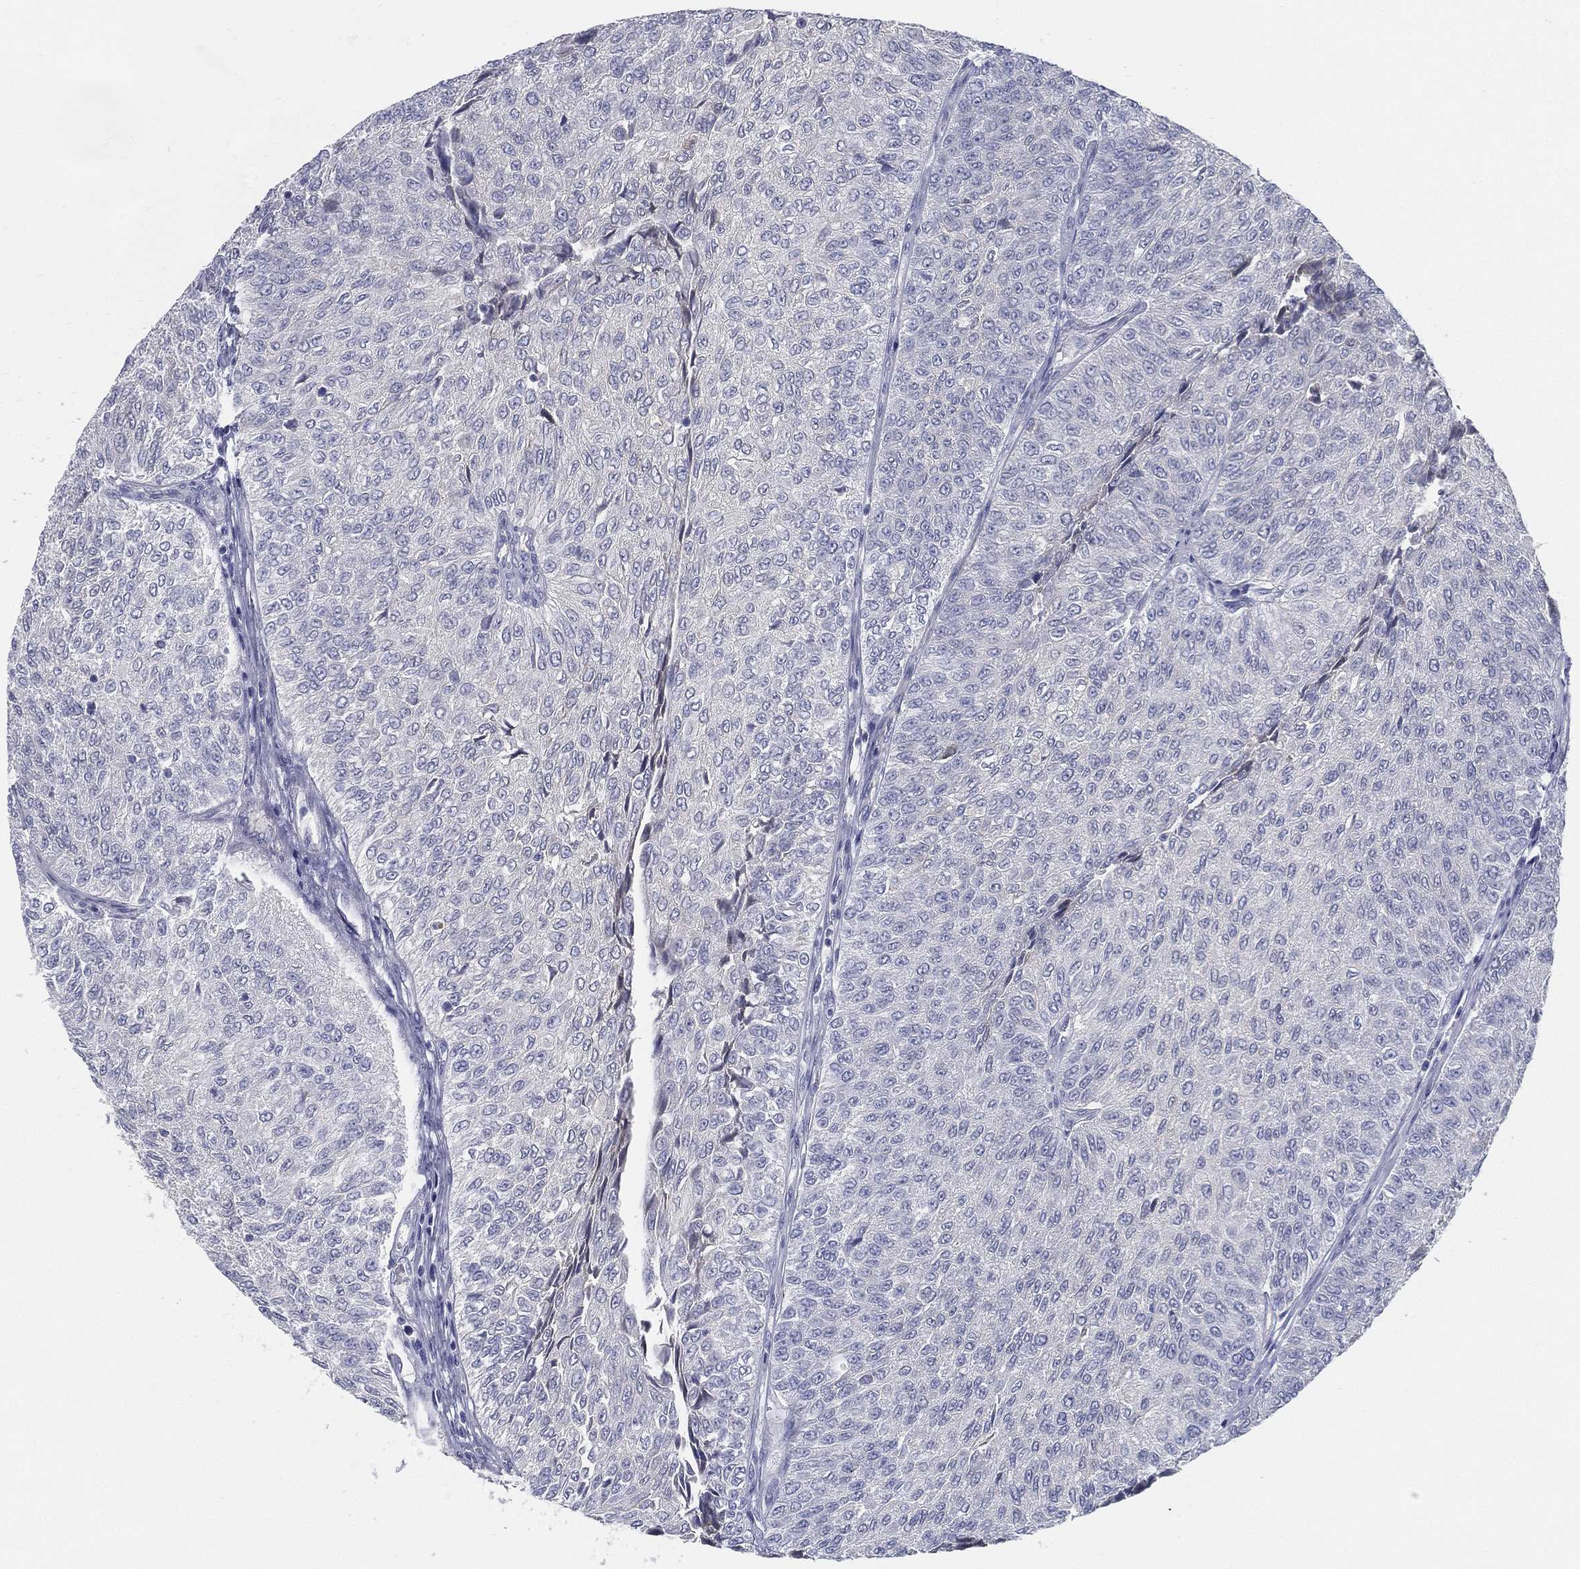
{"staining": {"intensity": "negative", "quantity": "none", "location": "none"}, "tissue": "urothelial cancer", "cell_type": "Tumor cells", "image_type": "cancer", "snomed": [{"axis": "morphology", "description": "Urothelial carcinoma, Low grade"}, {"axis": "topography", "description": "Urinary bladder"}], "caption": "DAB (3,3'-diaminobenzidine) immunohistochemical staining of urothelial cancer exhibits no significant positivity in tumor cells.", "gene": "STS", "patient": {"sex": "male", "age": 78}}